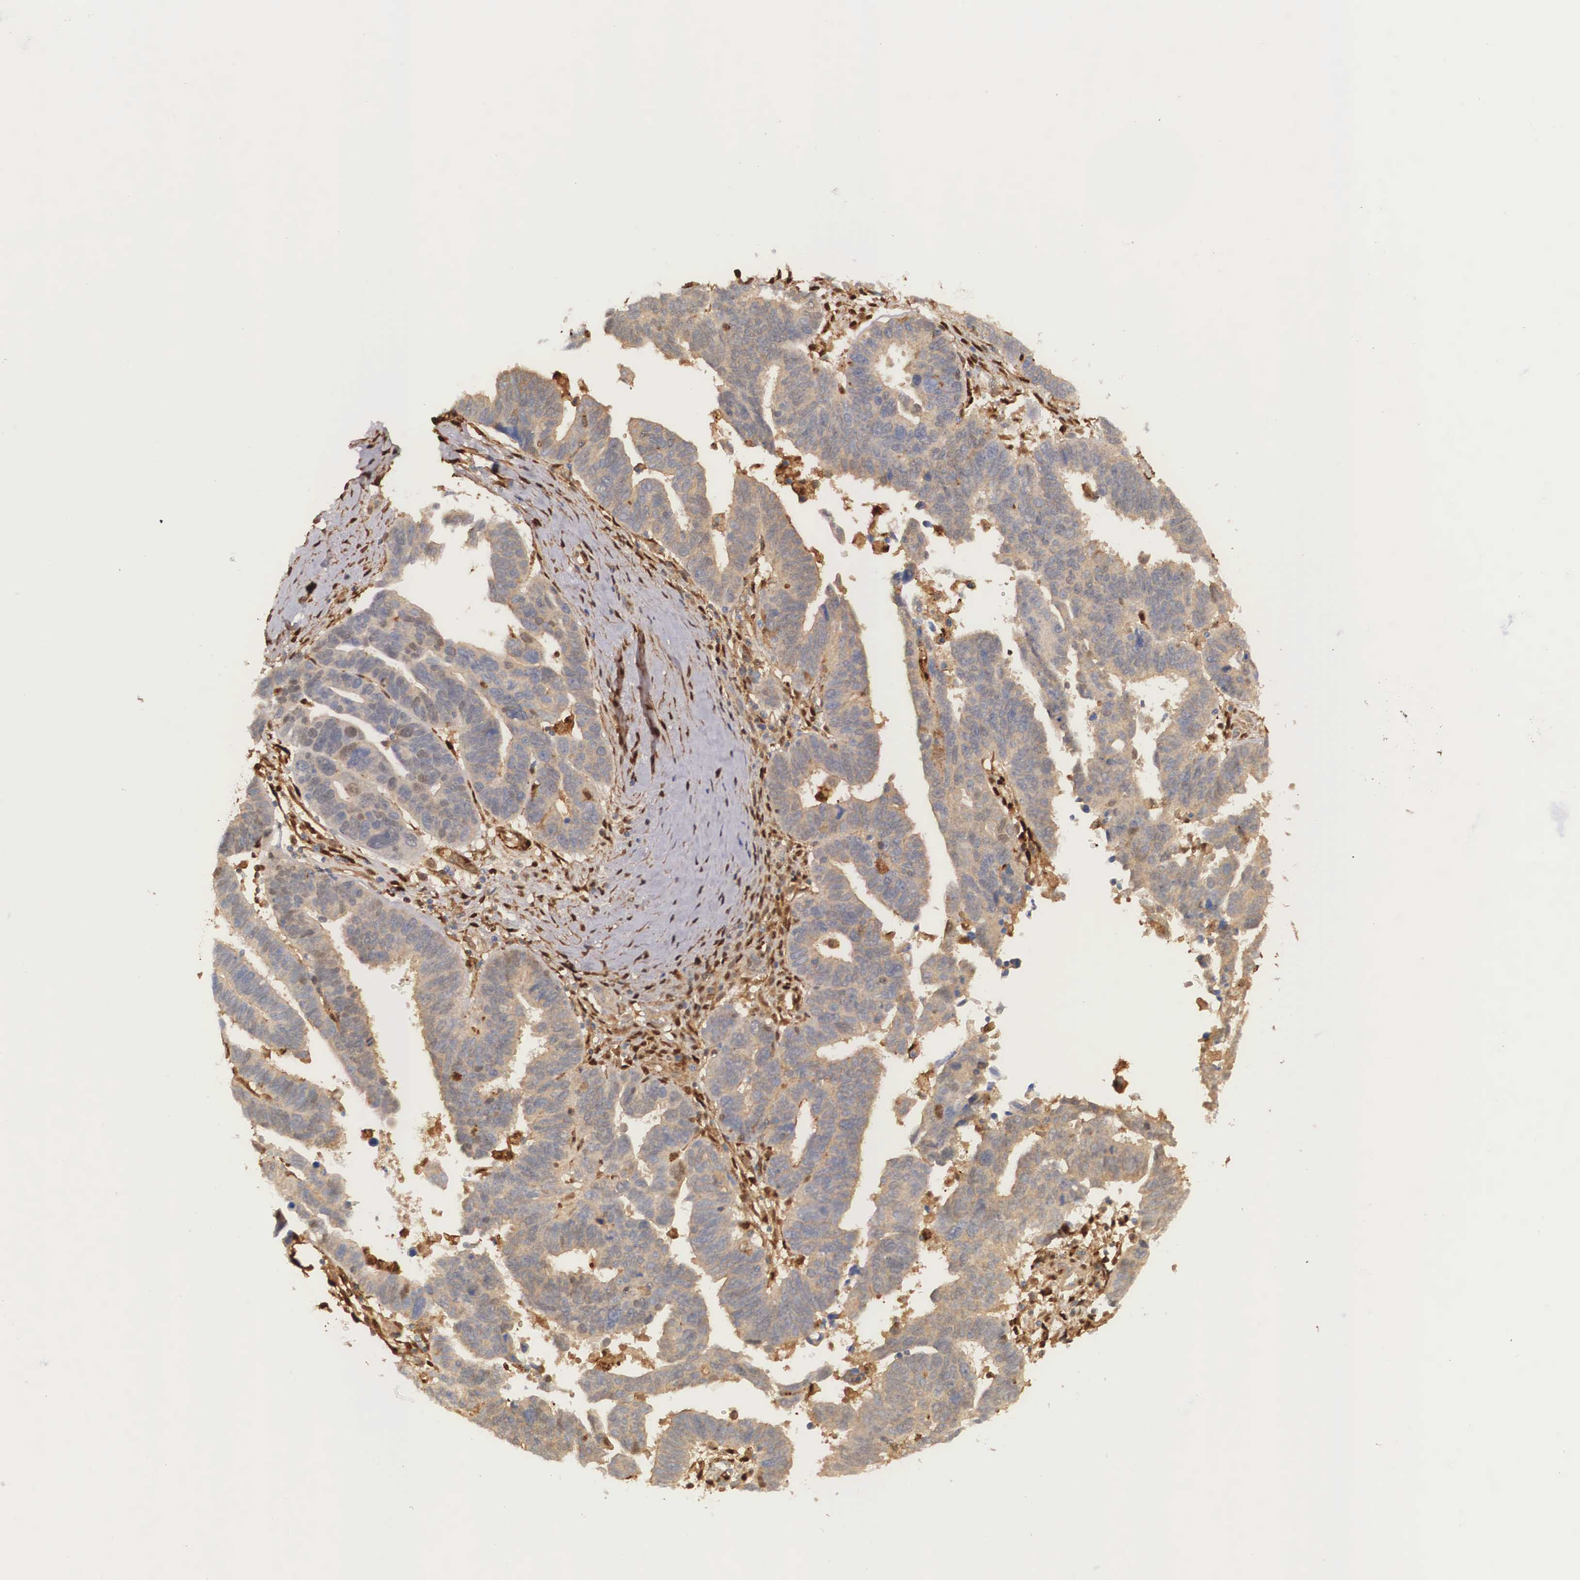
{"staining": {"intensity": "negative", "quantity": "none", "location": "none"}, "tissue": "ovarian cancer", "cell_type": "Tumor cells", "image_type": "cancer", "snomed": [{"axis": "morphology", "description": "Carcinoma, endometroid"}, {"axis": "morphology", "description": "Cystadenocarcinoma, serous, NOS"}, {"axis": "topography", "description": "Ovary"}], "caption": "Ovarian serous cystadenocarcinoma stained for a protein using immunohistochemistry shows no positivity tumor cells.", "gene": "LGALS1", "patient": {"sex": "female", "age": 45}}